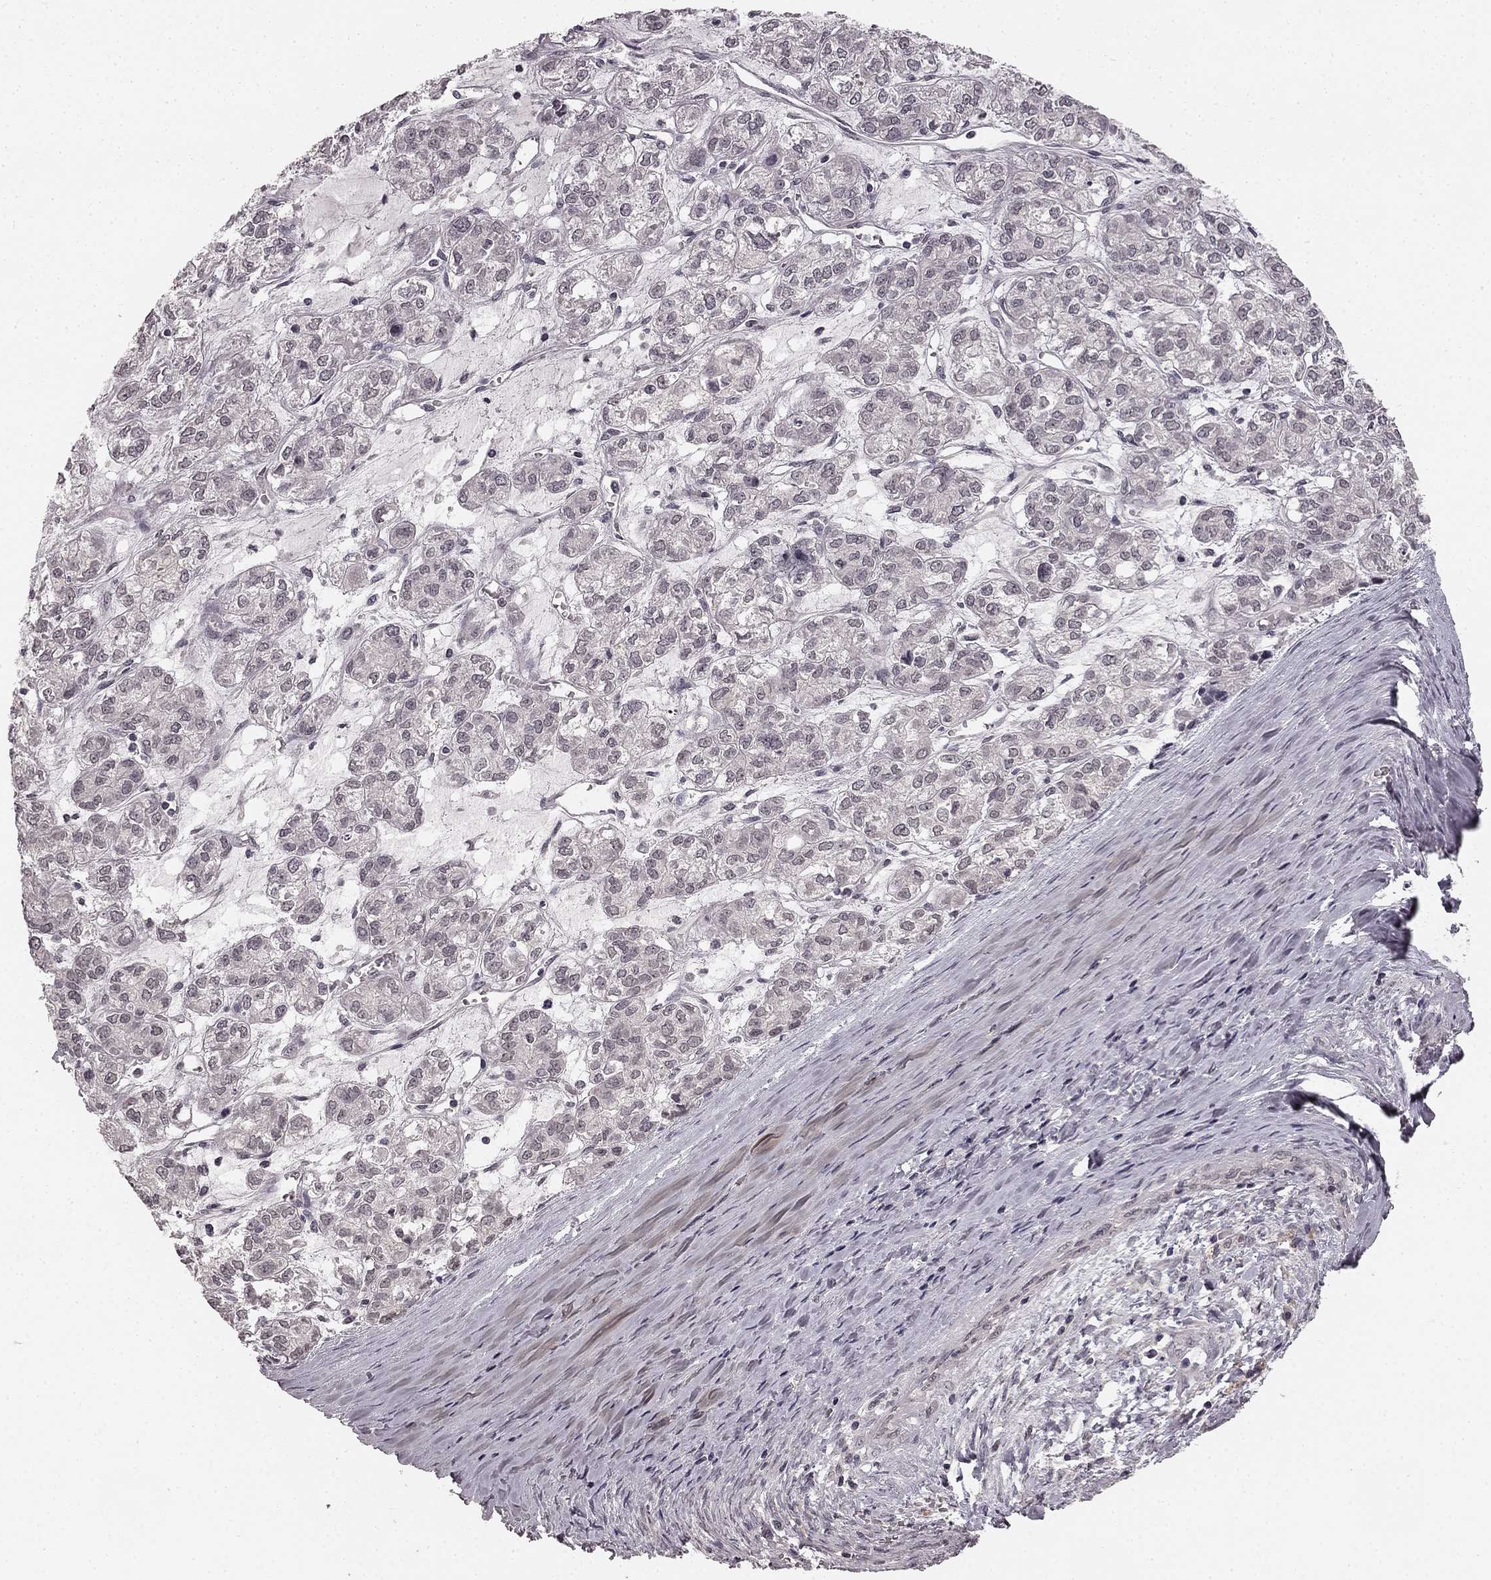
{"staining": {"intensity": "negative", "quantity": "none", "location": "none"}, "tissue": "ovarian cancer", "cell_type": "Tumor cells", "image_type": "cancer", "snomed": [{"axis": "morphology", "description": "Carcinoma, endometroid"}, {"axis": "topography", "description": "Ovary"}], "caption": "Tumor cells show no significant expression in ovarian endometroid carcinoma.", "gene": "HCN4", "patient": {"sex": "female", "age": 64}}